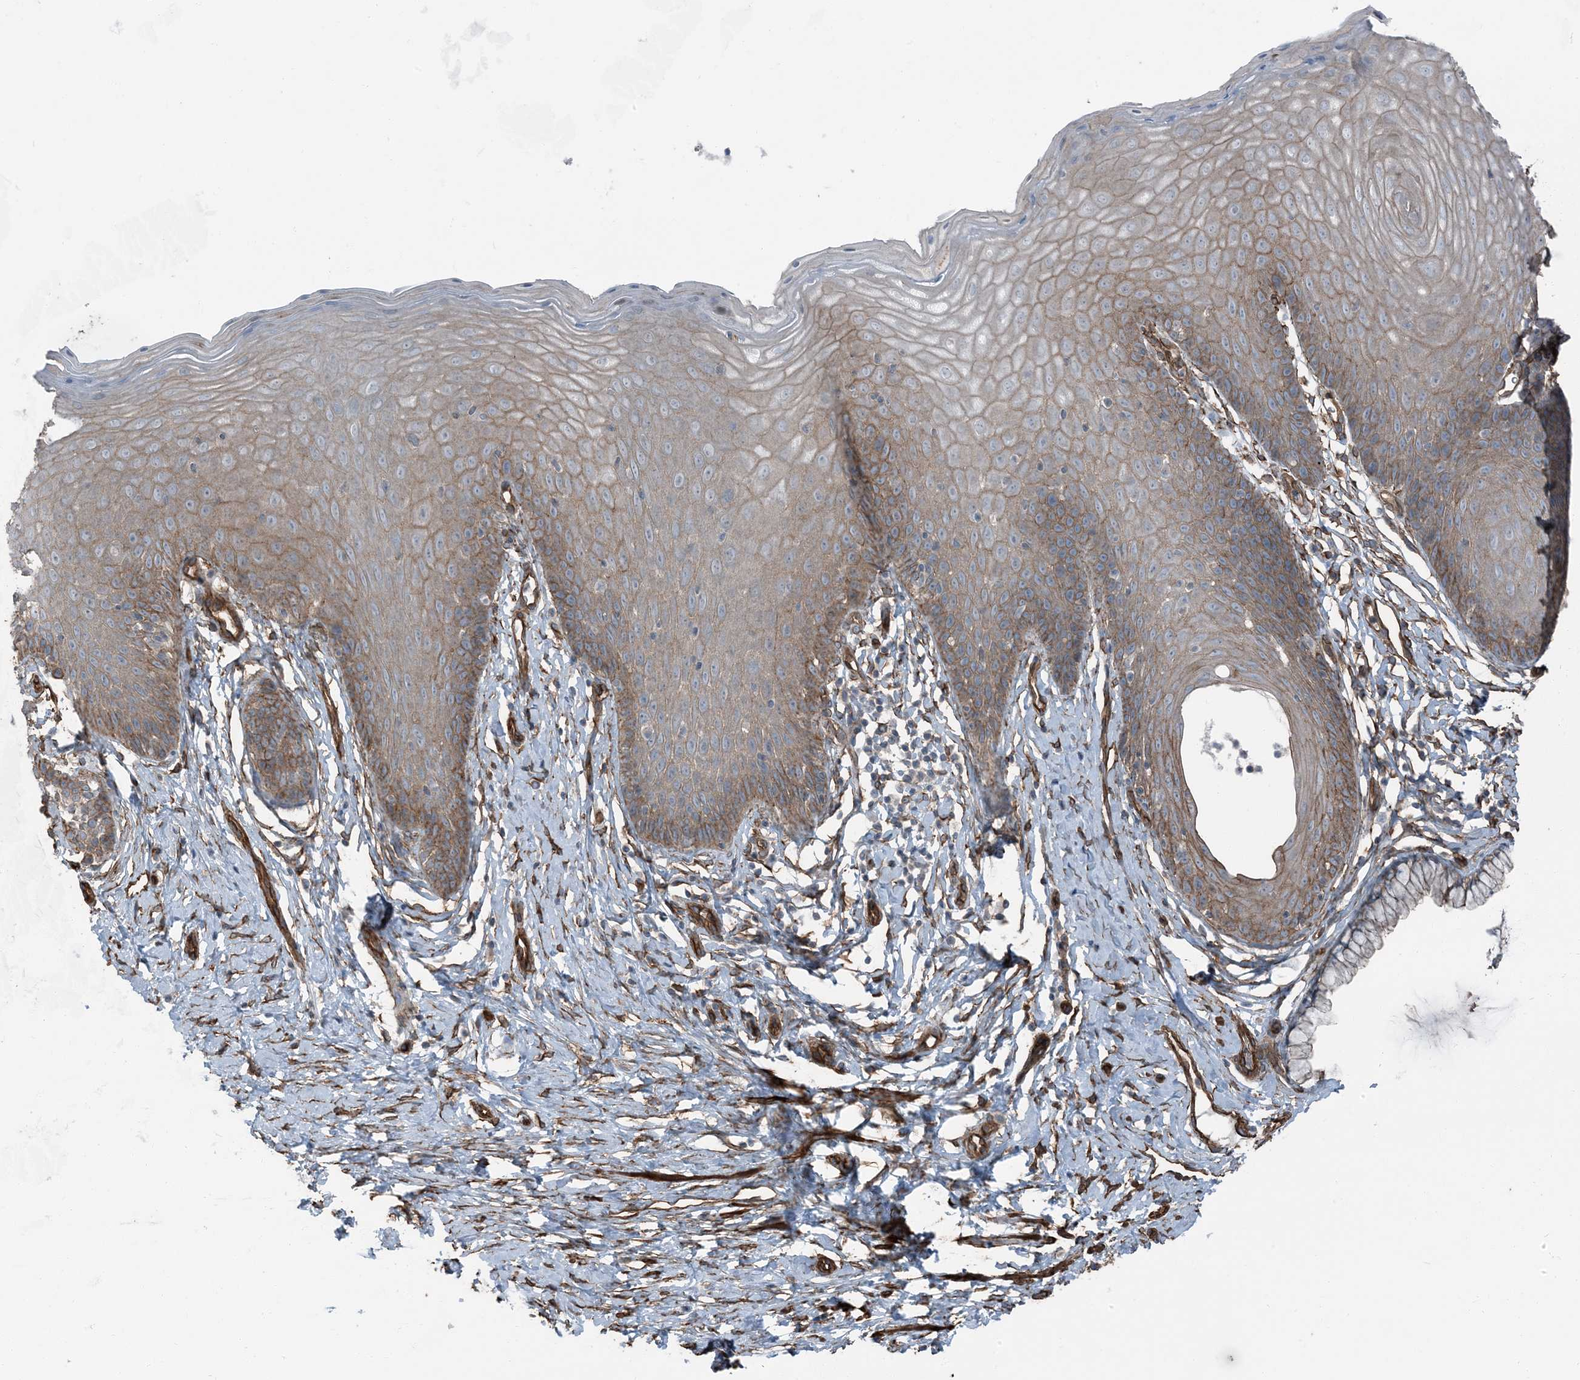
{"staining": {"intensity": "moderate", "quantity": "25%-75%", "location": "cytoplasmic/membranous"}, "tissue": "cervix", "cell_type": "Squamous epithelial cells", "image_type": "normal", "snomed": [{"axis": "morphology", "description": "Normal tissue, NOS"}, {"axis": "topography", "description": "Cervix"}], "caption": "IHC of benign human cervix demonstrates medium levels of moderate cytoplasmic/membranous staining in about 25%-75% of squamous epithelial cells.", "gene": "ZFP90", "patient": {"sex": "female", "age": 36}}